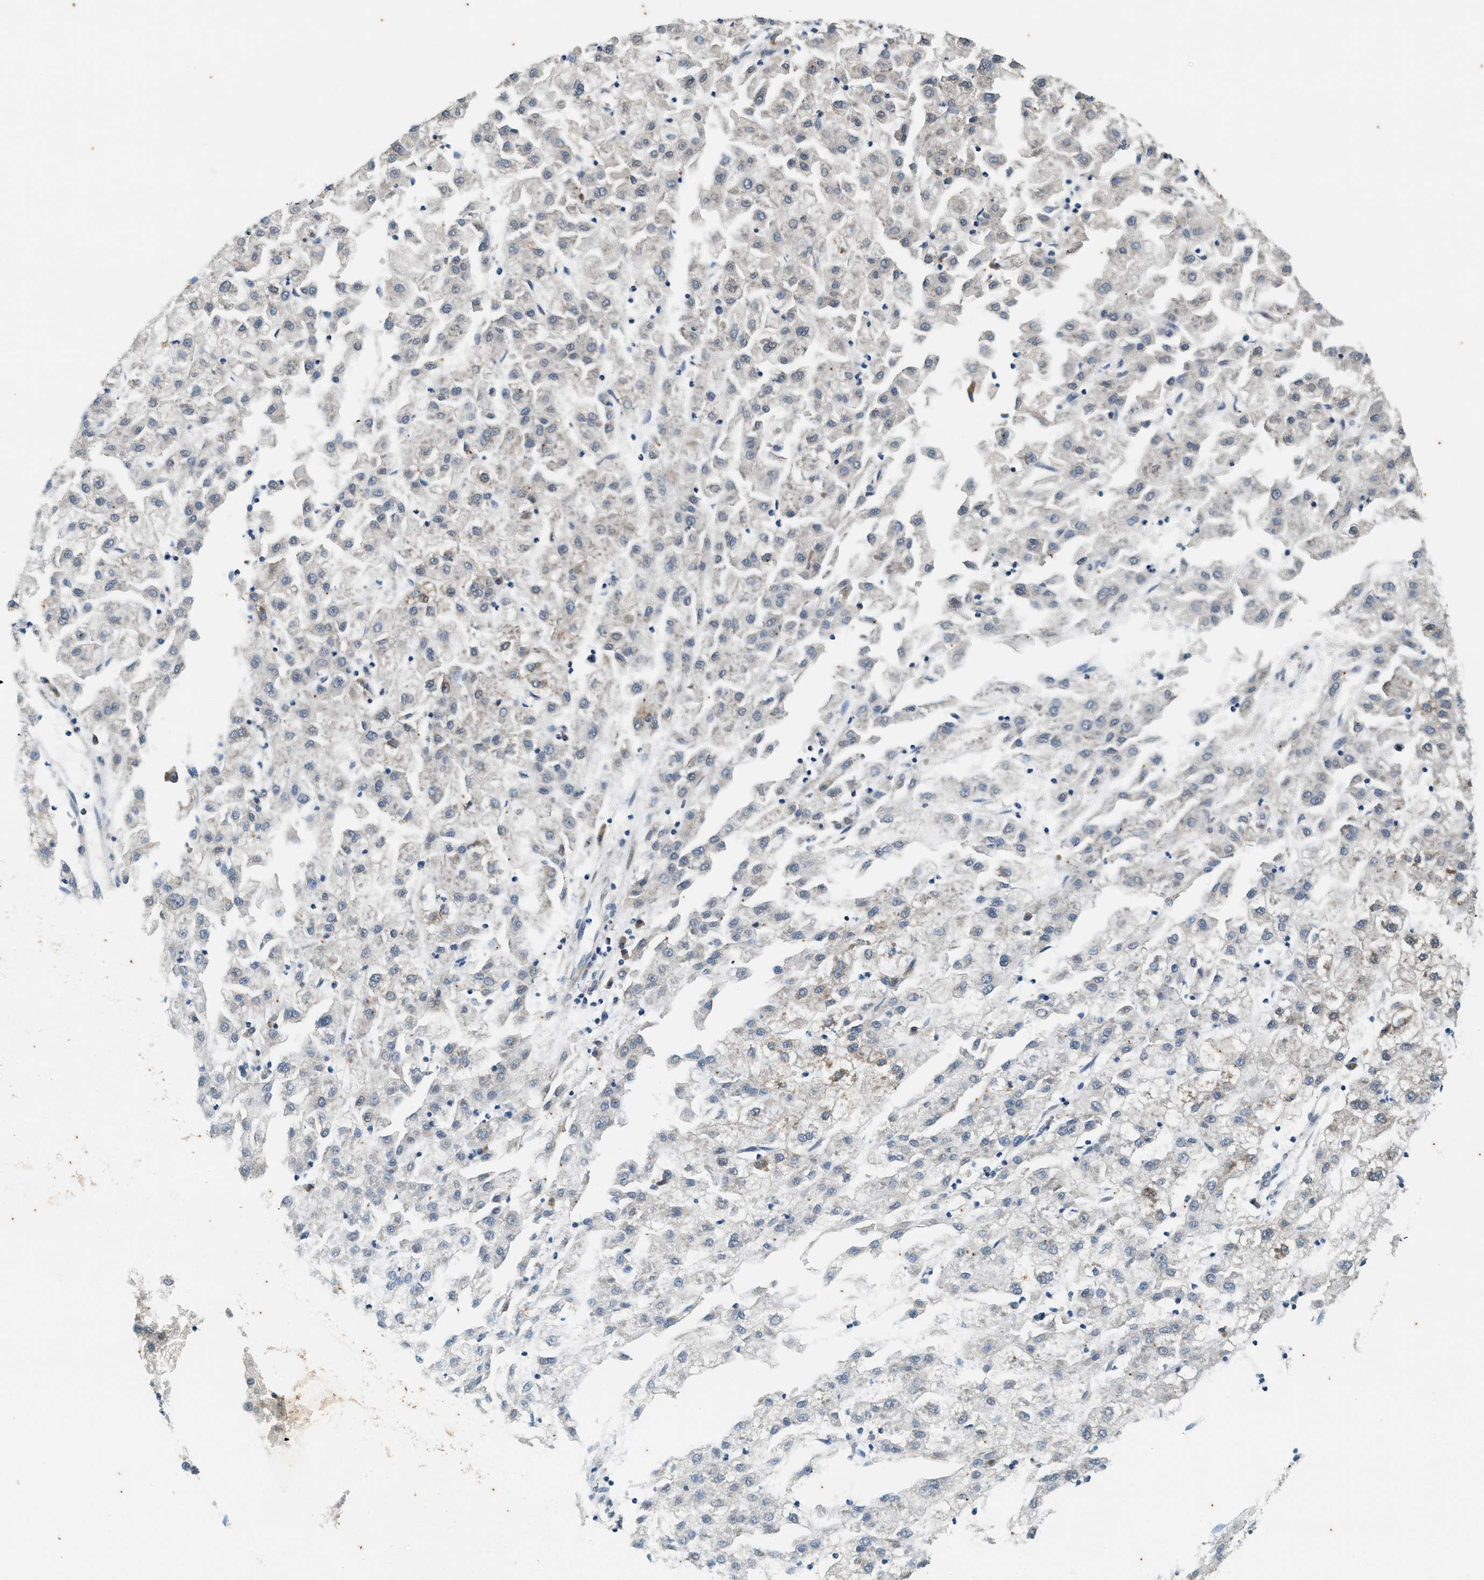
{"staining": {"intensity": "weak", "quantity": "<25%", "location": "cytoplasmic/membranous"}, "tissue": "liver cancer", "cell_type": "Tumor cells", "image_type": "cancer", "snomed": [{"axis": "morphology", "description": "Carcinoma, Hepatocellular, NOS"}, {"axis": "topography", "description": "Liver"}], "caption": "Tumor cells are negative for protein expression in human liver cancer.", "gene": "CHPF2", "patient": {"sex": "male", "age": 72}}